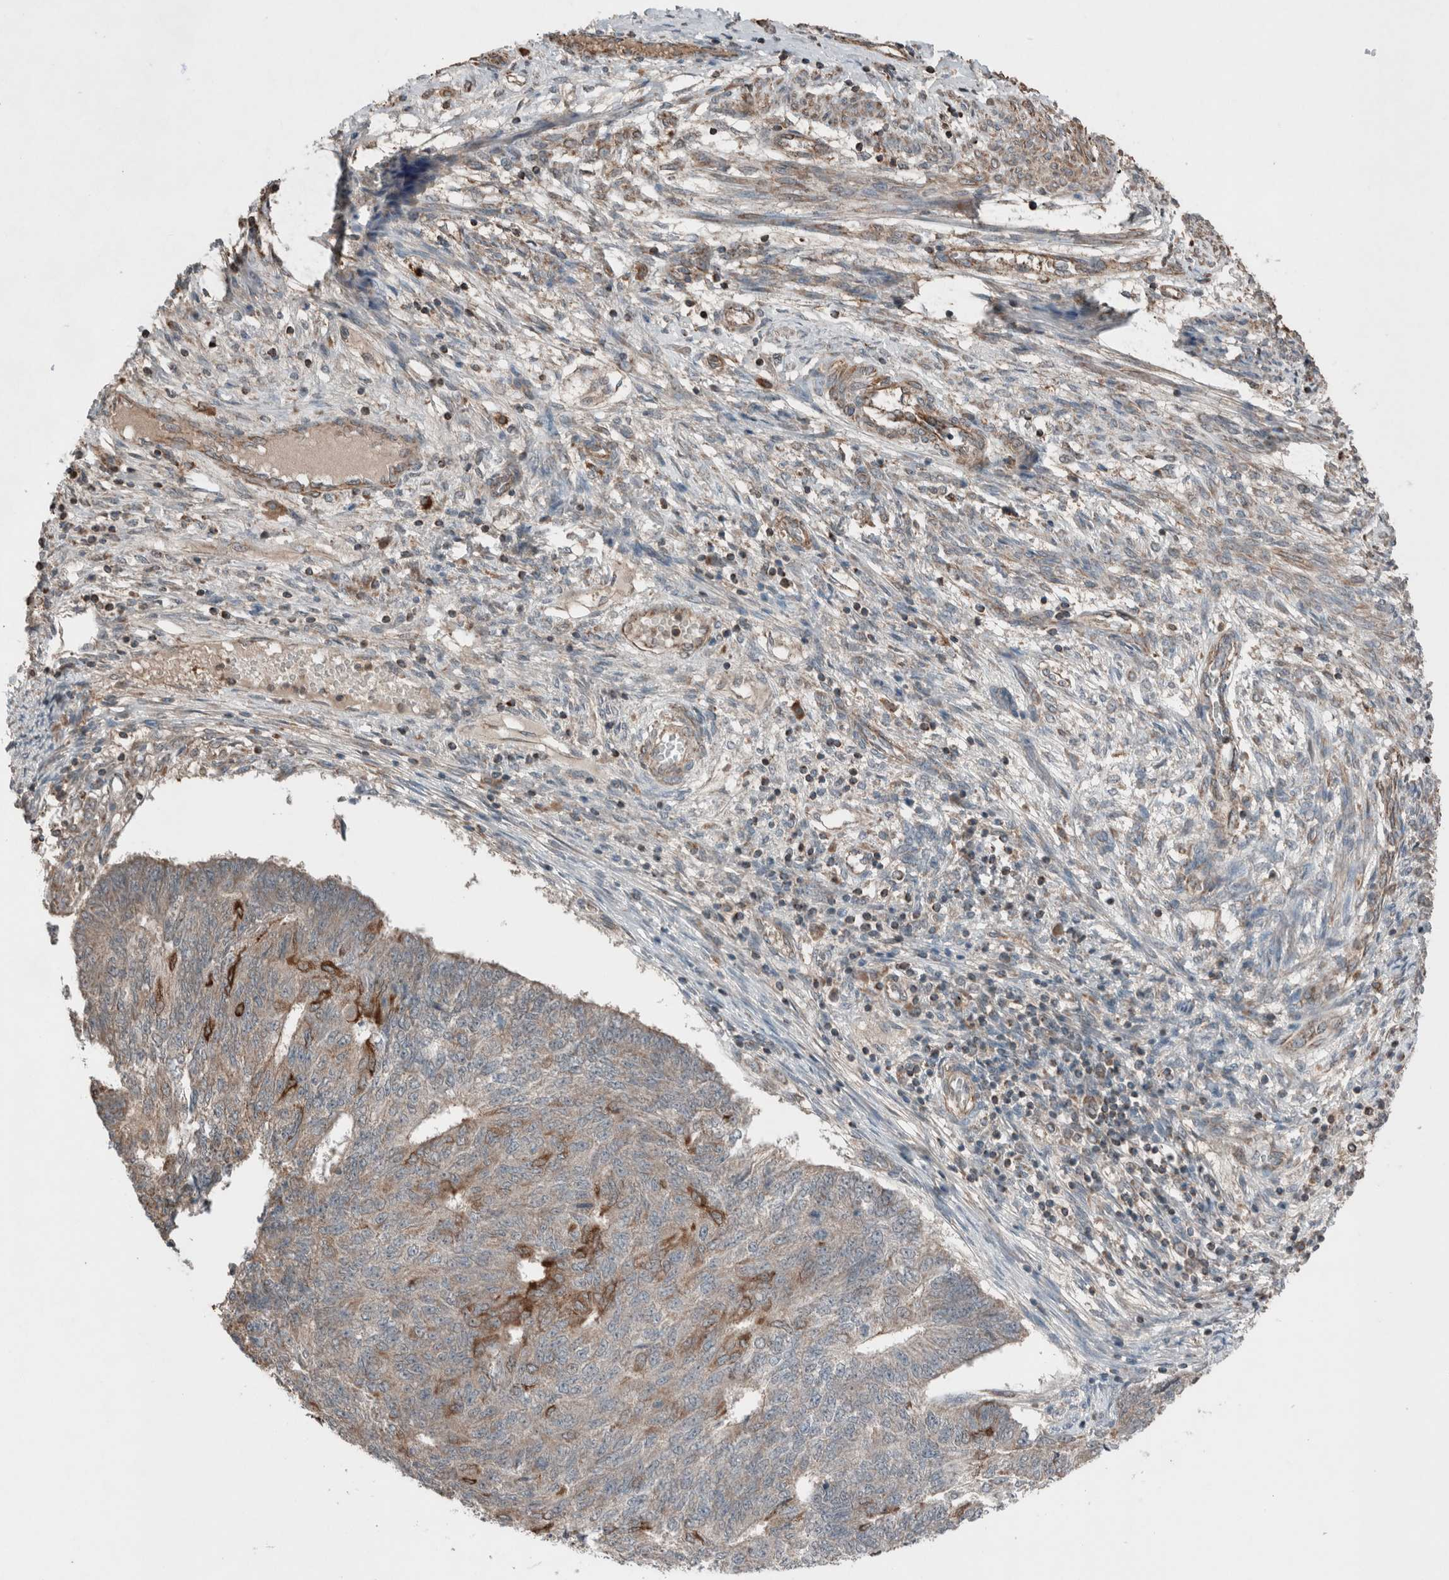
{"staining": {"intensity": "strong", "quantity": "<25%", "location": "cytoplasmic/membranous"}, "tissue": "endometrial cancer", "cell_type": "Tumor cells", "image_type": "cancer", "snomed": [{"axis": "morphology", "description": "Adenocarcinoma, NOS"}, {"axis": "topography", "description": "Endometrium"}], "caption": "DAB immunohistochemical staining of endometrial adenocarcinoma displays strong cytoplasmic/membranous protein staining in about <25% of tumor cells.", "gene": "KLK14", "patient": {"sex": "female", "age": 32}}